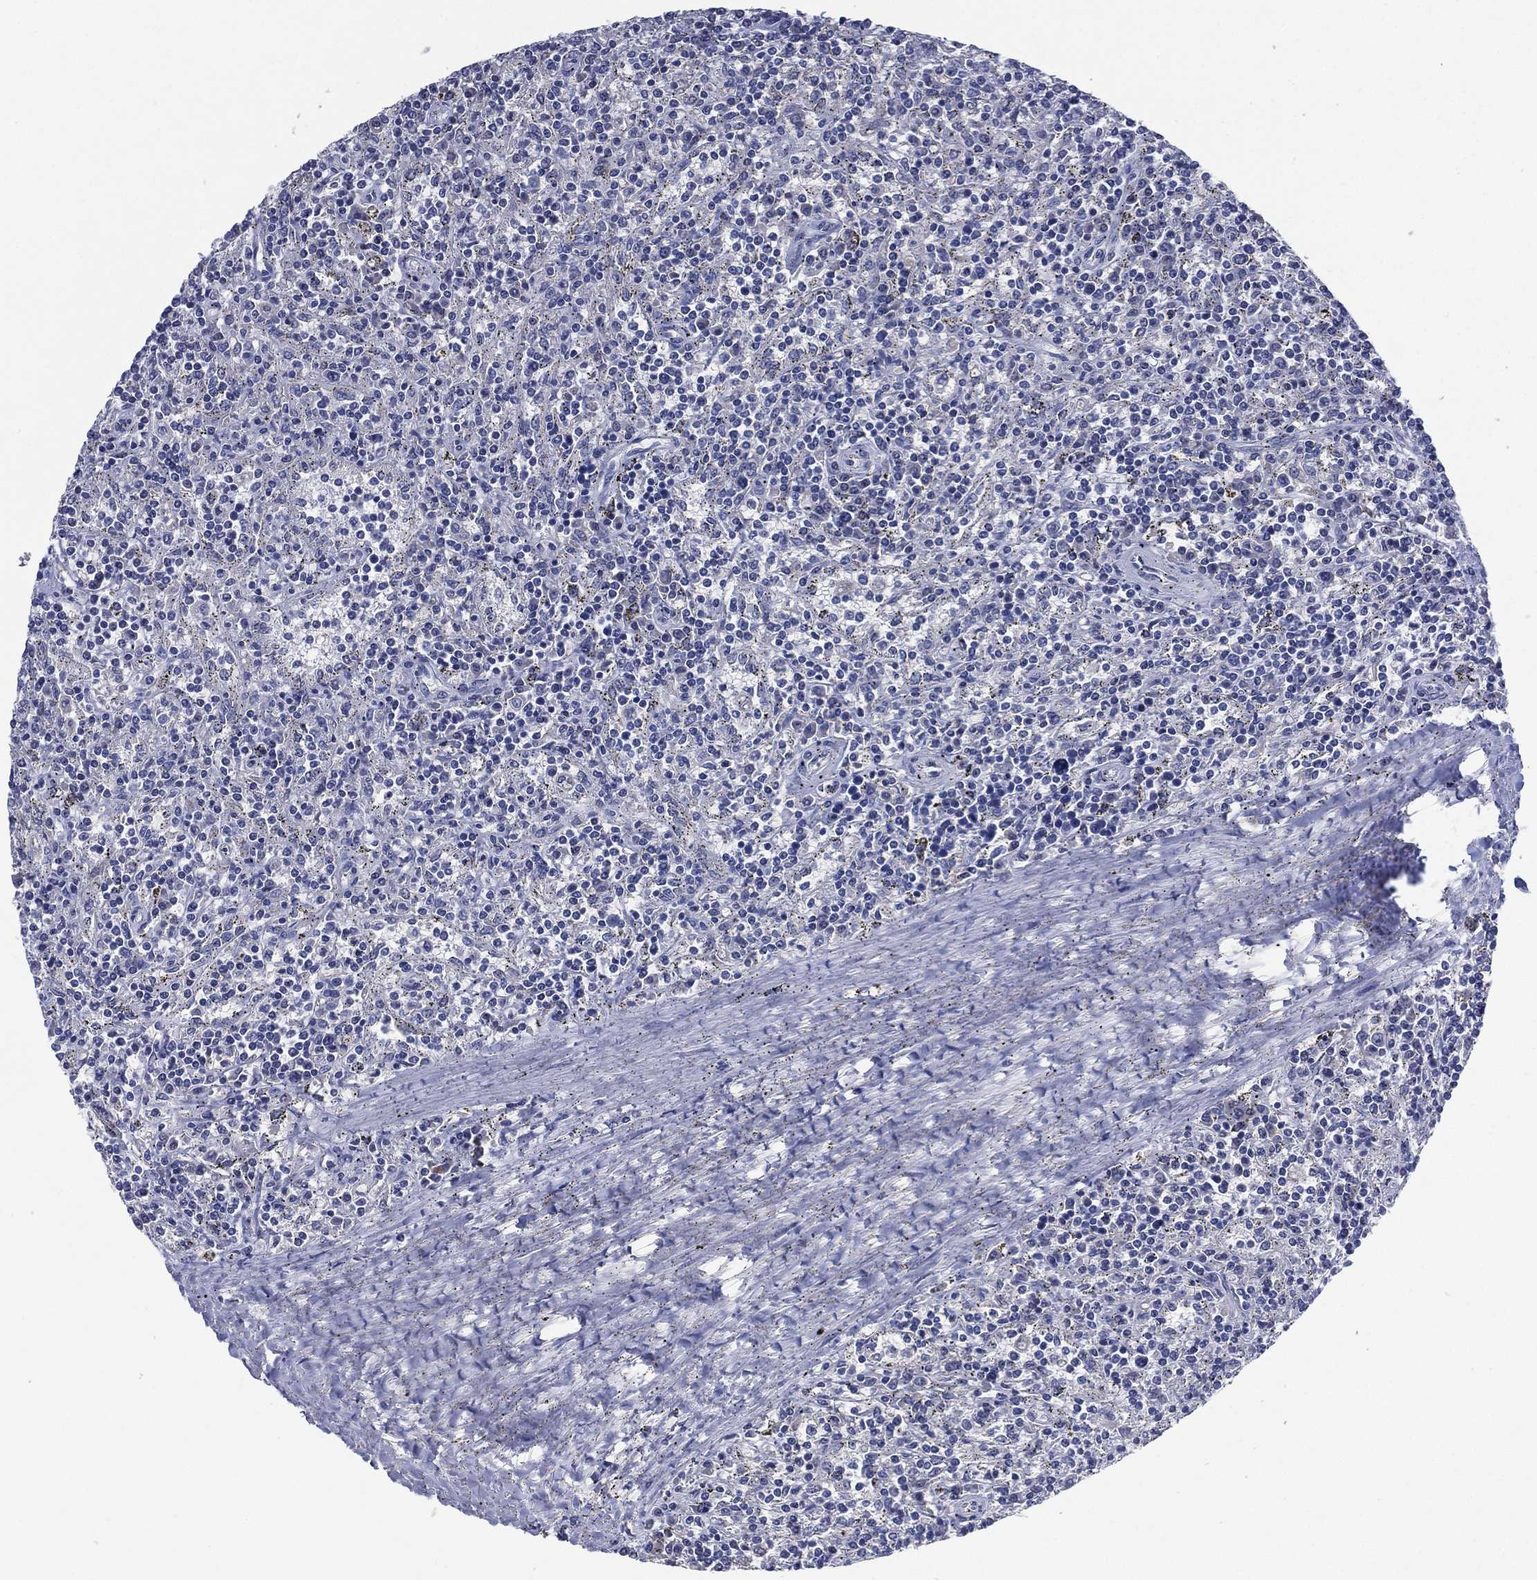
{"staining": {"intensity": "negative", "quantity": "none", "location": "none"}, "tissue": "lymphoma", "cell_type": "Tumor cells", "image_type": "cancer", "snomed": [{"axis": "morphology", "description": "Malignant lymphoma, non-Hodgkin's type, Low grade"}, {"axis": "topography", "description": "Spleen"}], "caption": "Lymphoma was stained to show a protein in brown. There is no significant positivity in tumor cells.", "gene": "KRT35", "patient": {"sex": "male", "age": 62}}